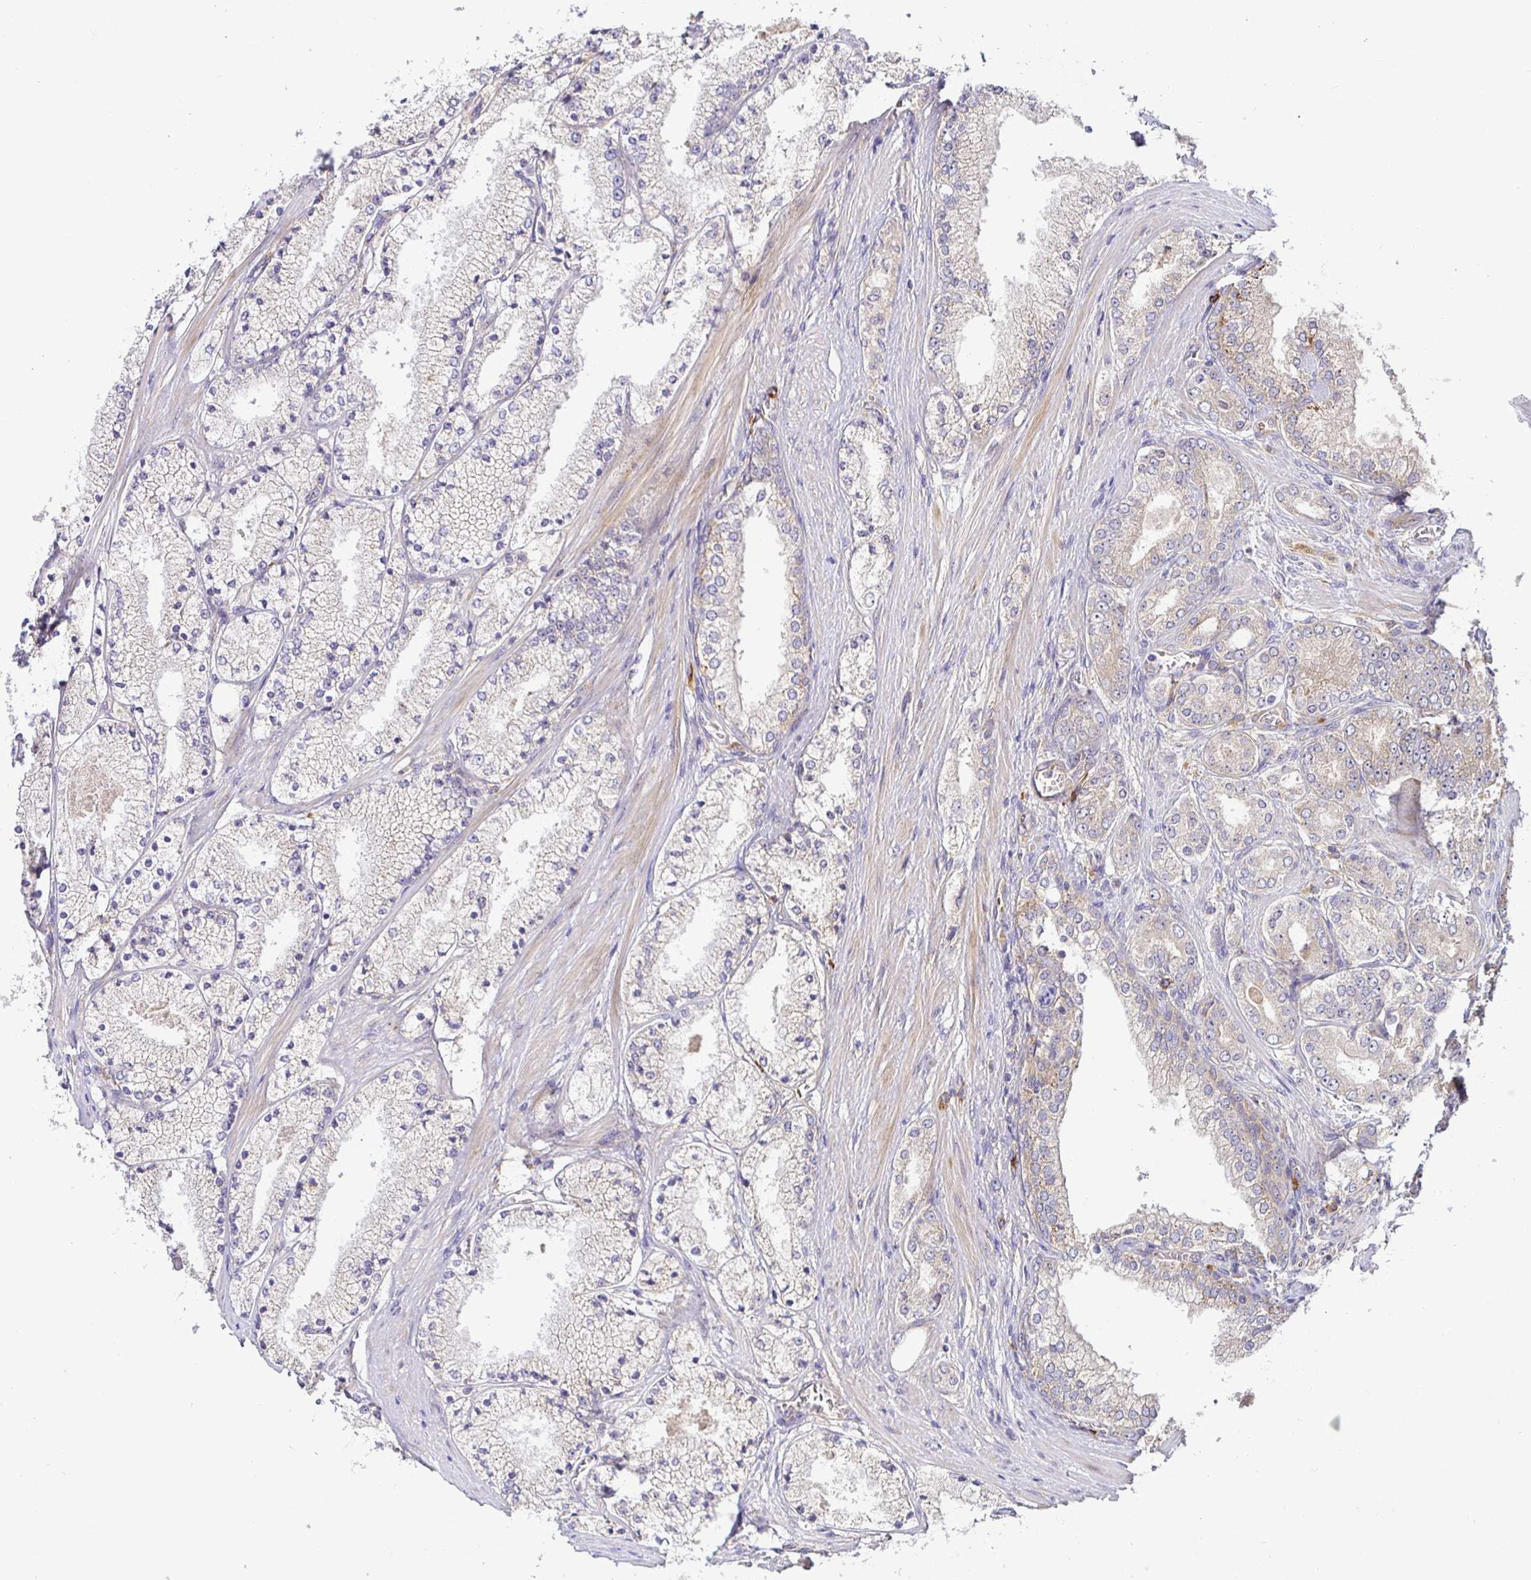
{"staining": {"intensity": "weak", "quantity": "<25%", "location": "cytoplasmic/membranous"}, "tissue": "prostate cancer", "cell_type": "Tumor cells", "image_type": "cancer", "snomed": [{"axis": "morphology", "description": "Adenocarcinoma, High grade"}, {"axis": "topography", "description": "Prostate"}], "caption": "Tumor cells are negative for protein expression in human prostate cancer (high-grade adenocarcinoma).", "gene": "SNX8", "patient": {"sex": "male", "age": 63}}